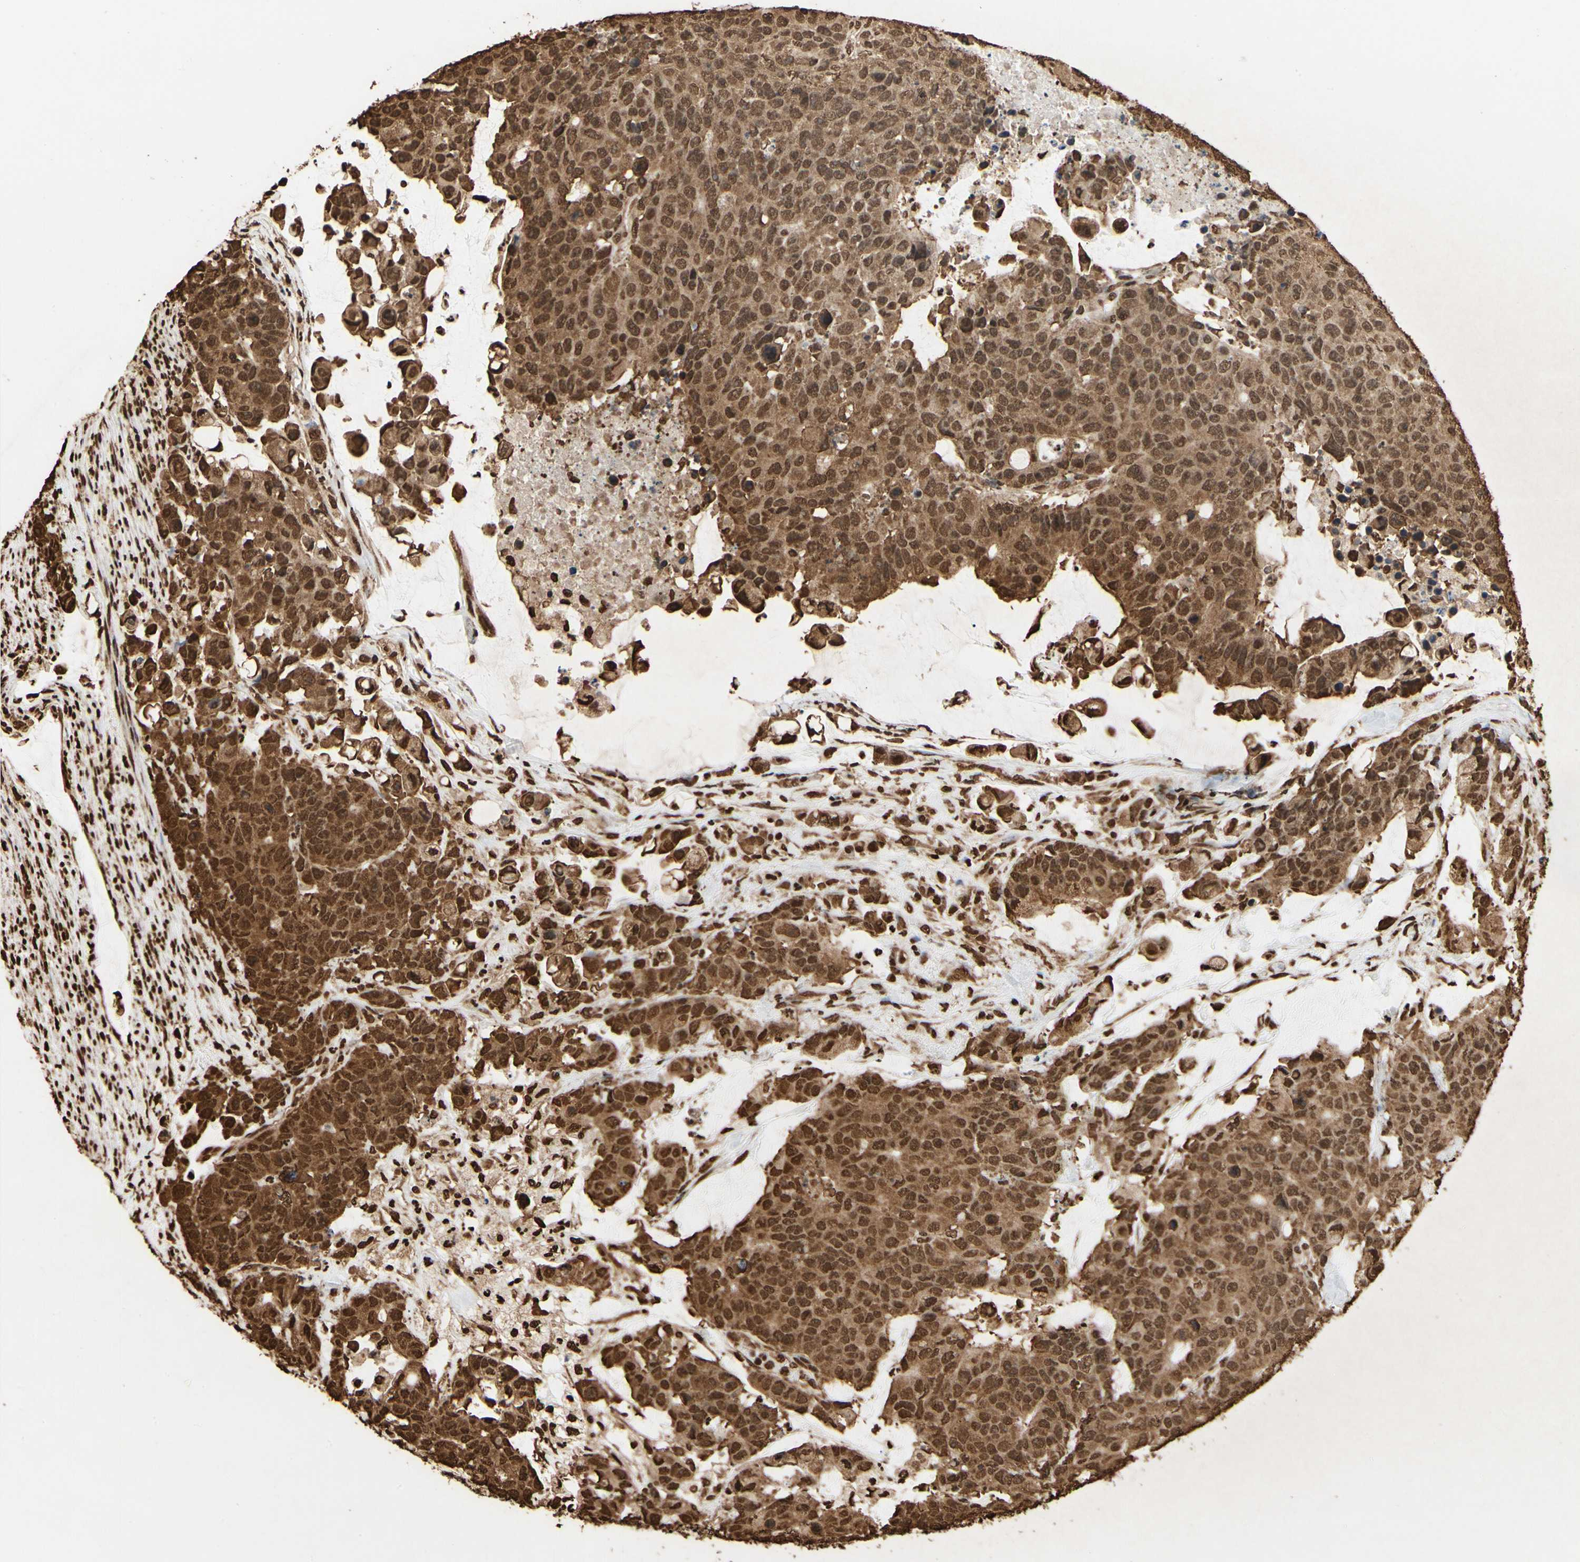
{"staining": {"intensity": "strong", "quantity": ">75%", "location": "cytoplasmic/membranous,nuclear"}, "tissue": "colorectal cancer", "cell_type": "Tumor cells", "image_type": "cancer", "snomed": [{"axis": "morphology", "description": "Adenocarcinoma, NOS"}, {"axis": "topography", "description": "Colon"}], "caption": "Brown immunohistochemical staining in colorectal cancer shows strong cytoplasmic/membranous and nuclear staining in approximately >75% of tumor cells.", "gene": "HNRNPK", "patient": {"sex": "female", "age": 86}}